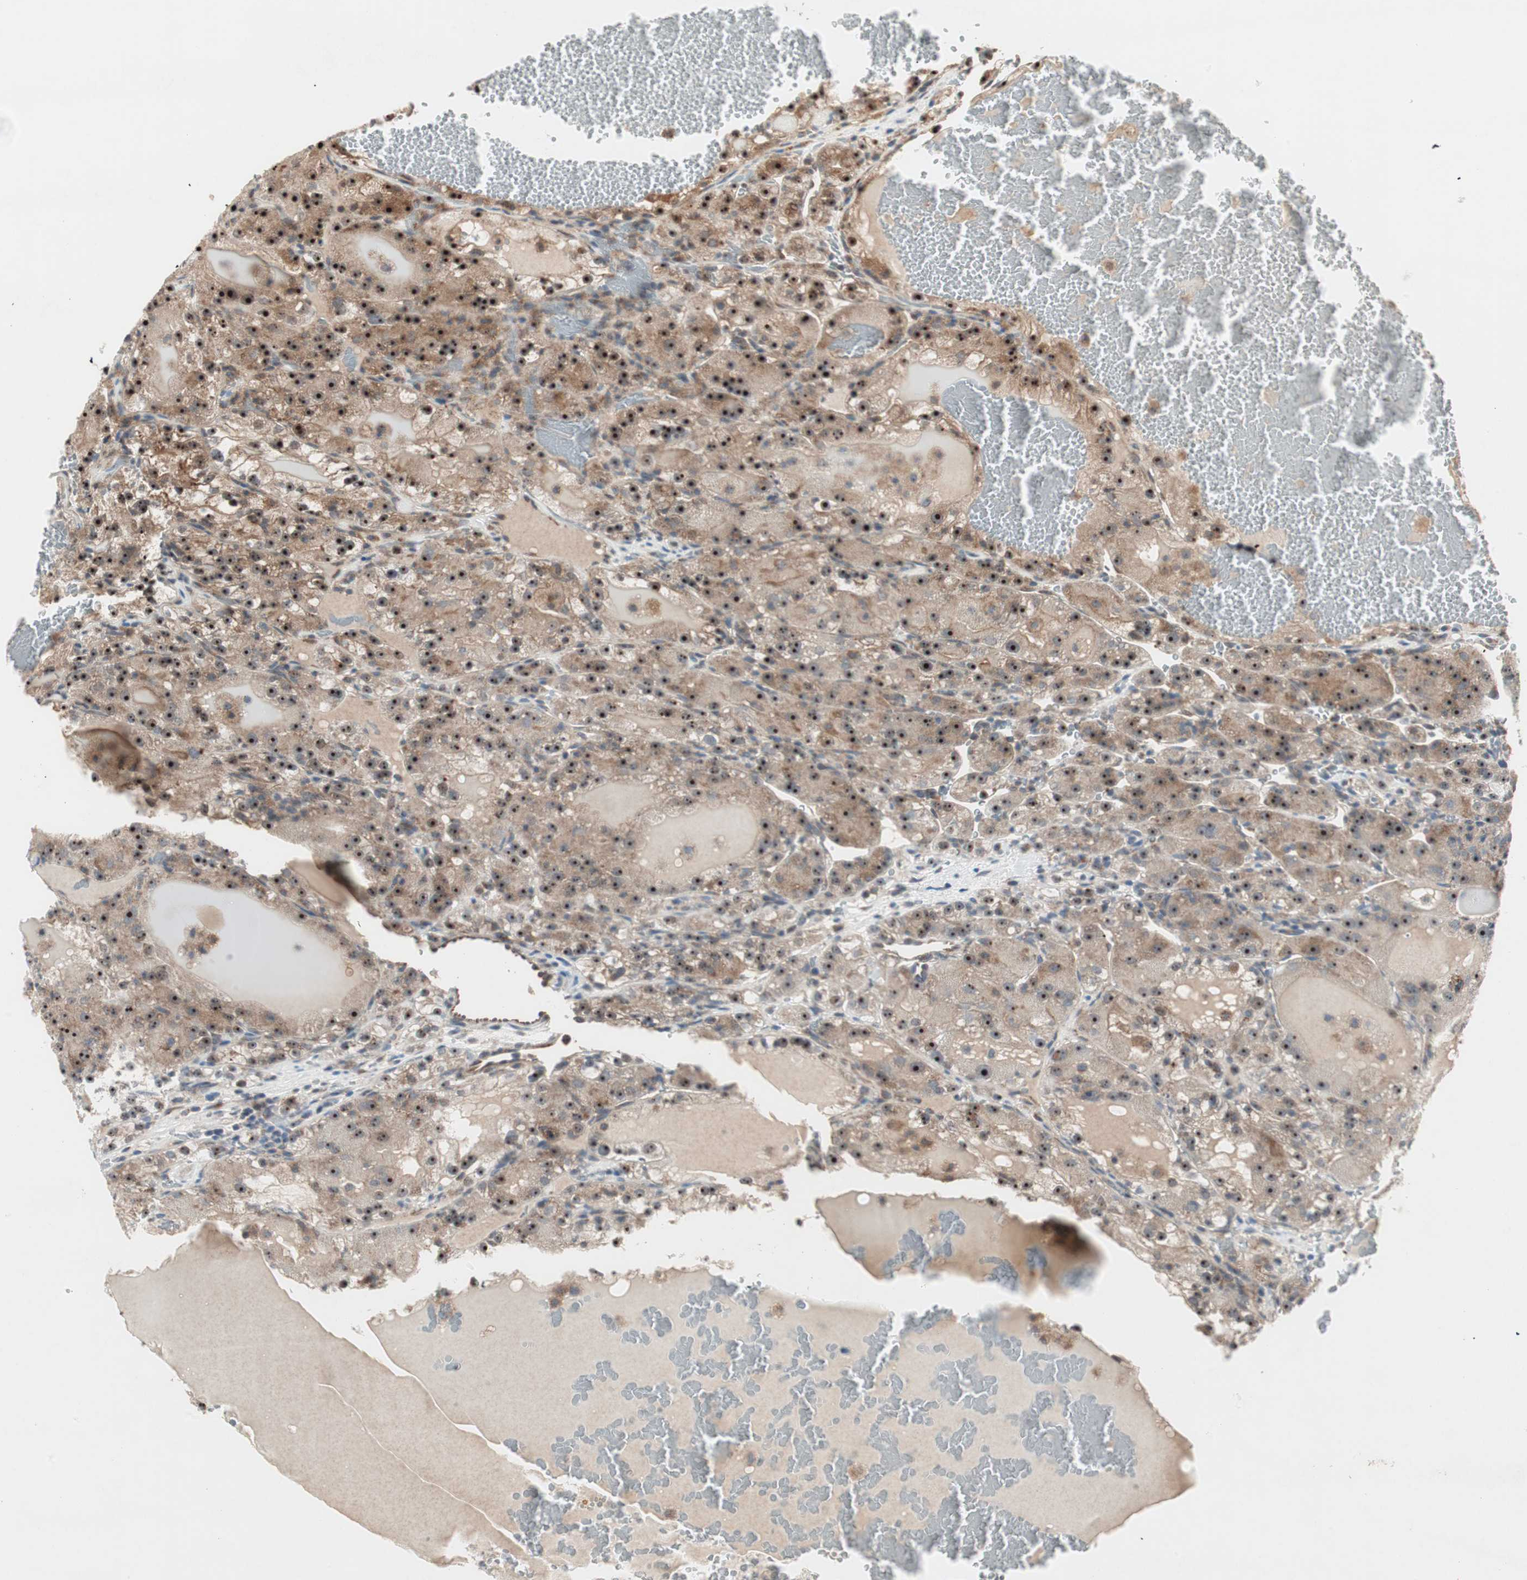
{"staining": {"intensity": "strong", "quantity": ">75%", "location": "cytoplasmic/membranous,nuclear"}, "tissue": "renal cancer", "cell_type": "Tumor cells", "image_type": "cancer", "snomed": [{"axis": "morphology", "description": "Normal tissue, NOS"}, {"axis": "morphology", "description": "Adenocarcinoma, NOS"}, {"axis": "topography", "description": "Kidney"}], "caption": "A brown stain highlights strong cytoplasmic/membranous and nuclear staining of a protein in adenocarcinoma (renal) tumor cells.", "gene": "CCL14", "patient": {"sex": "male", "age": 61}}